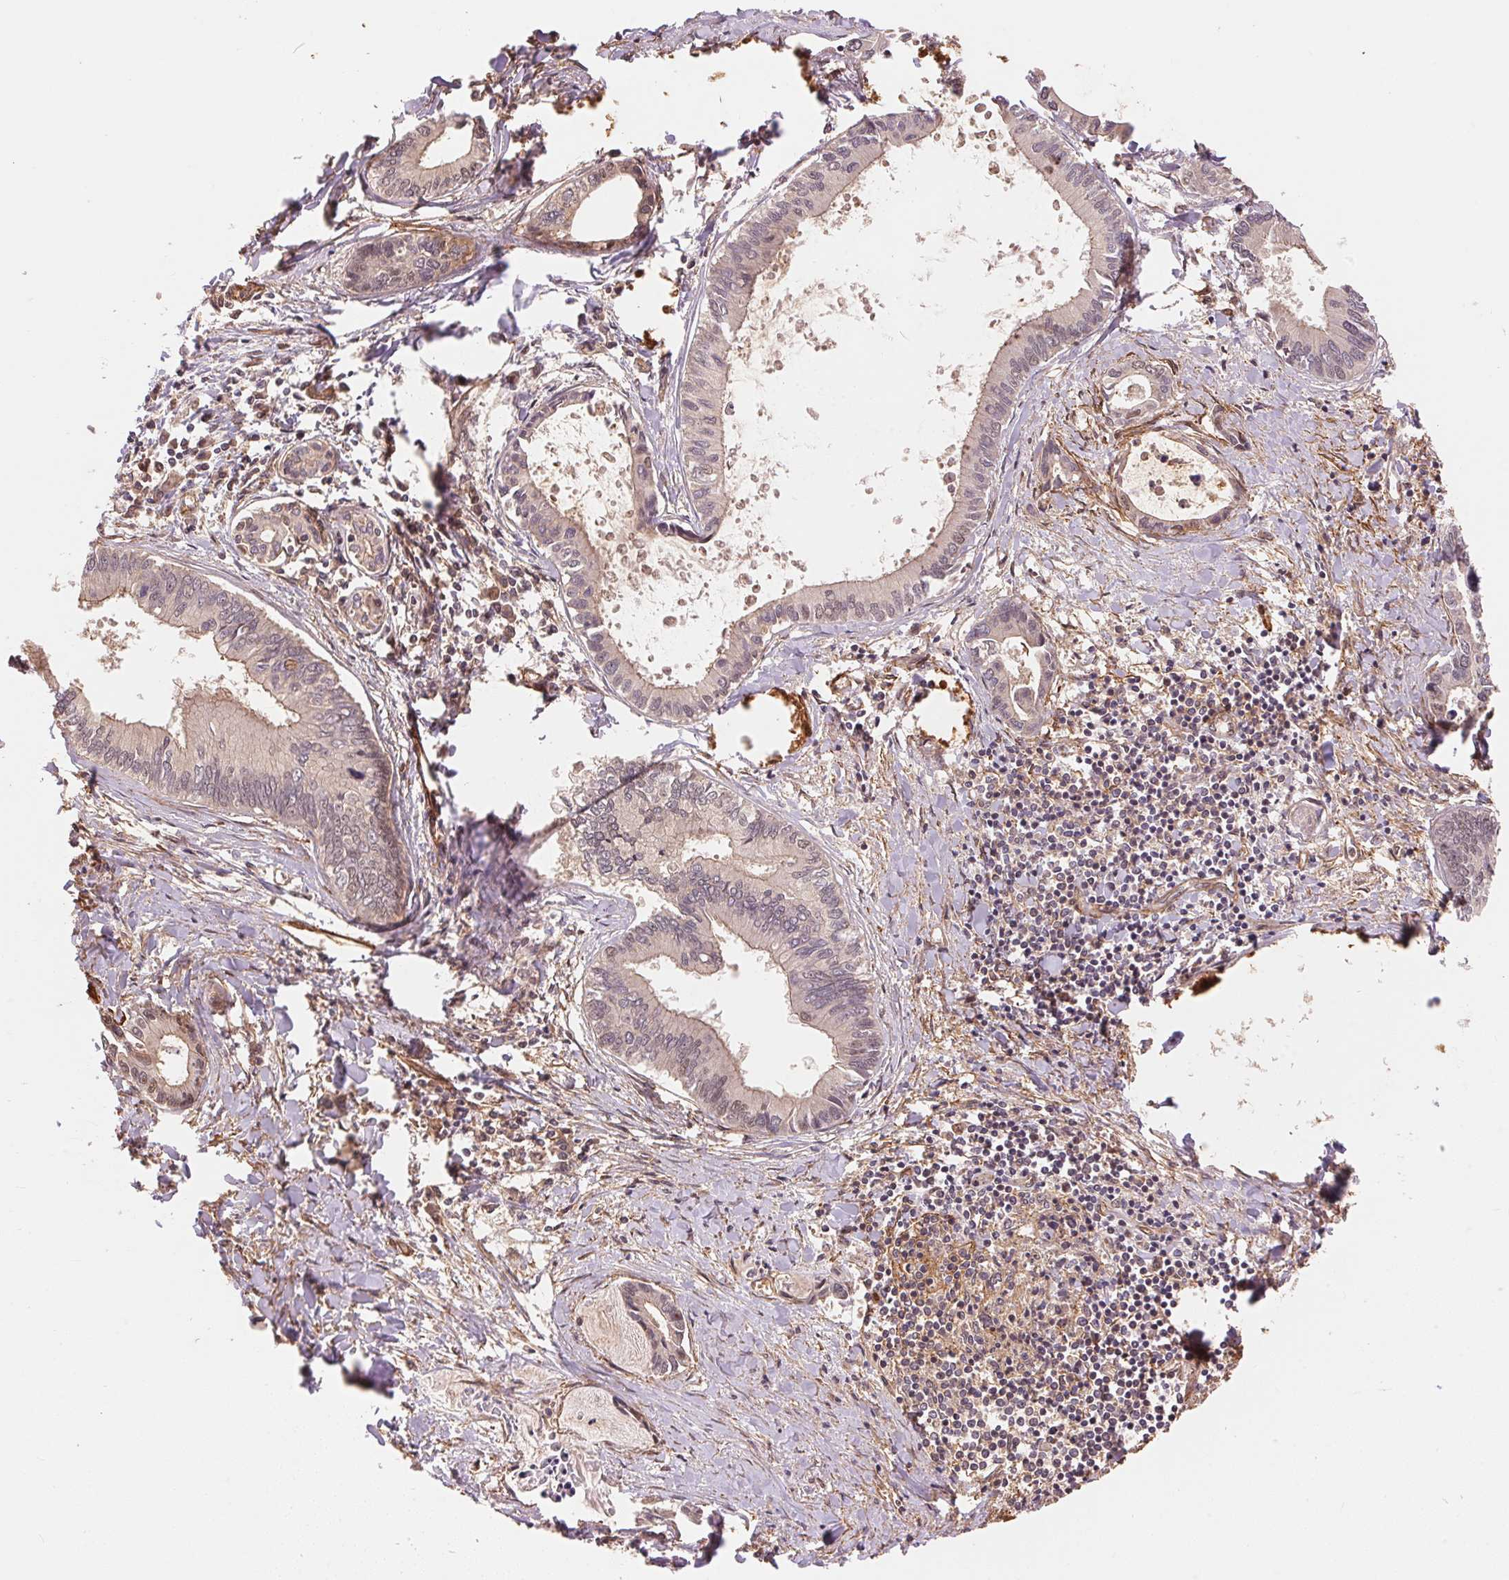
{"staining": {"intensity": "weak", "quantity": "<25%", "location": "nuclear"}, "tissue": "liver cancer", "cell_type": "Tumor cells", "image_type": "cancer", "snomed": [{"axis": "morphology", "description": "Cholangiocarcinoma"}, {"axis": "topography", "description": "Liver"}], "caption": "Histopathology image shows no protein positivity in tumor cells of liver cancer tissue.", "gene": "TNIP2", "patient": {"sex": "male", "age": 66}}